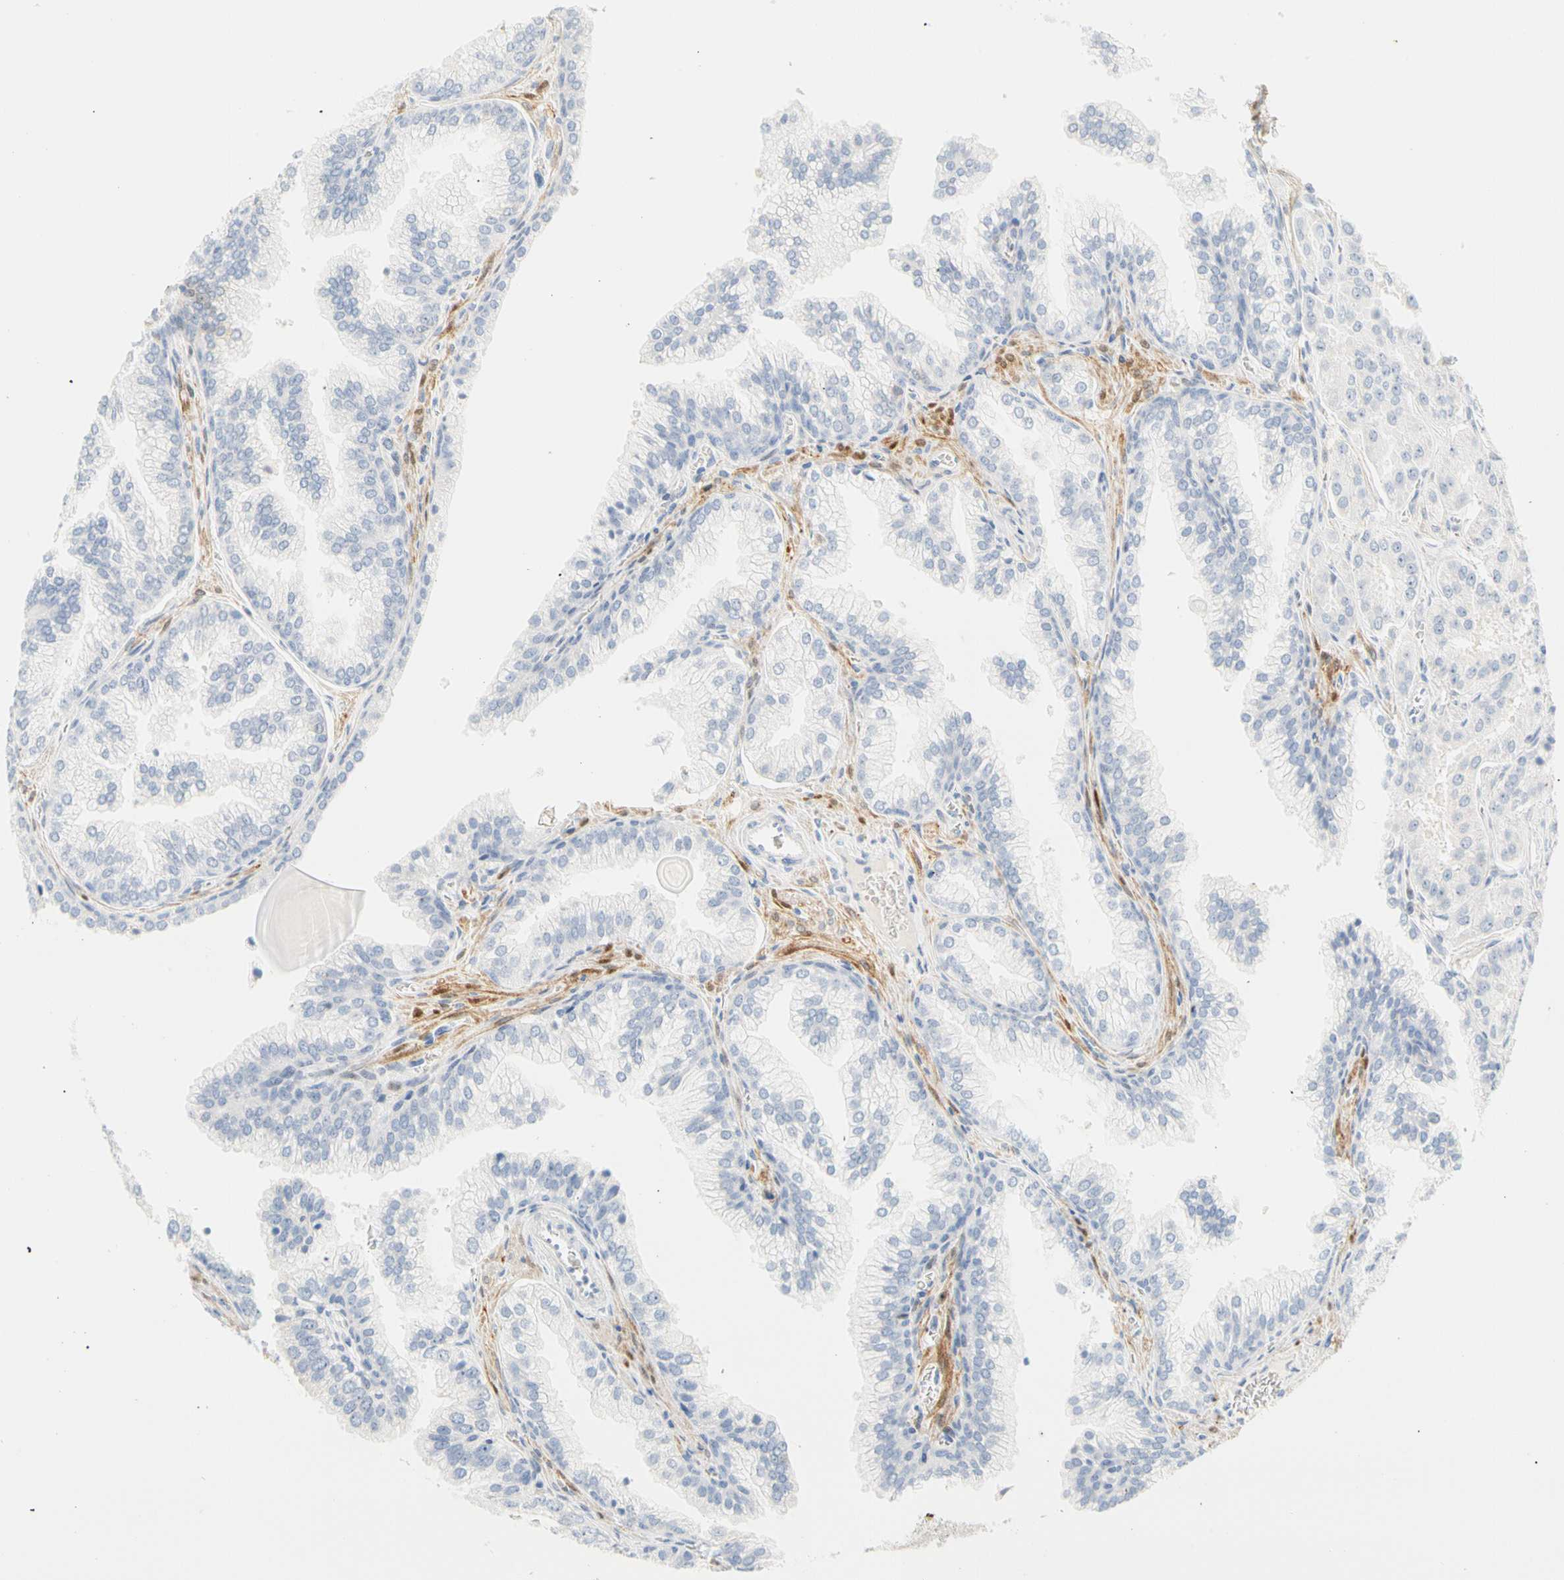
{"staining": {"intensity": "moderate", "quantity": "<25%", "location": "cytoplasmic/membranous"}, "tissue": "prostate cancer", "cell_type": "Tumor cells", "image_type": "cancer", "snomed": [{"axis": "morphology", "description": "Adenocarcinoma, Low grade"}, {"axis": "topography", "description": "Prostate"}], "caption": "This is a histology image of immunohistochemistry (IHC) staining of low-grade adenocarcinoma (prostate), which shows moderate staining in the cytoplasmic/membranous of tumor cells.", "gene": "SELENBP1", "patient": {"sex": "male", "age": 59}}